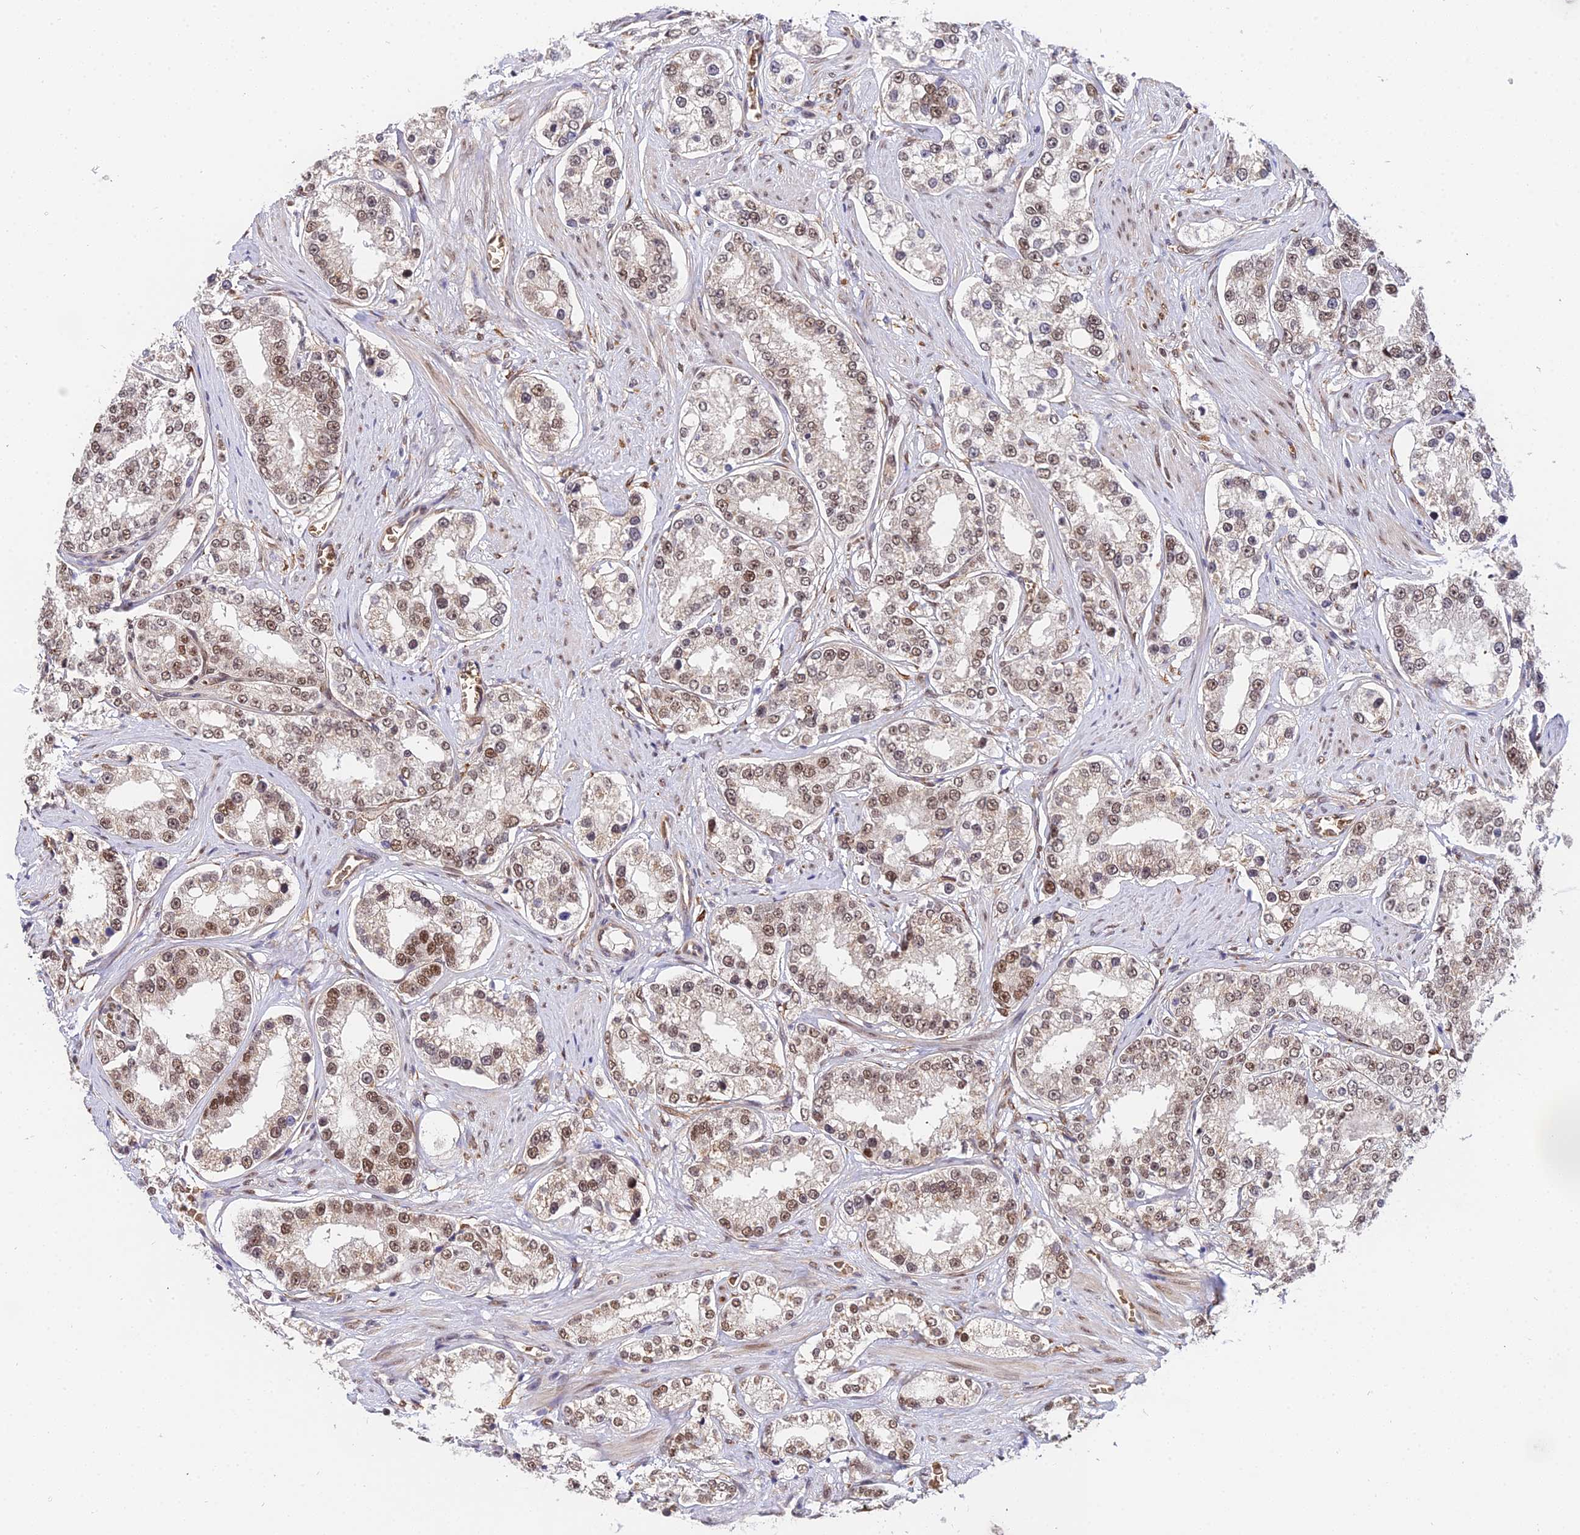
{"staining": {"intensity": "moderate", "quantity": "25%-75%", "location": "nuclear"}, "tissue": "prostate cancer", "cell_type": "Tumor cells", "image_type": "cancer", "snomed": [{"axis": "morphology", "description": "Normal tissue, NOS"}, {"axis": "morphology", "description": "Adenocarcinoma, High grade"}, {"axis": "topography", "description": "Prostate"}], "caption": "Immunohistochemical staining of human prostate adenocarcinoma (high-grade) demonstrates moderate nuclear protein expression in approximately 25%-75% of tumor cells. (Brightfield microscopy of DAB IHC at high magnification).", "gene": "BCL9", "patient": {"sex": "male", "age": 83}}